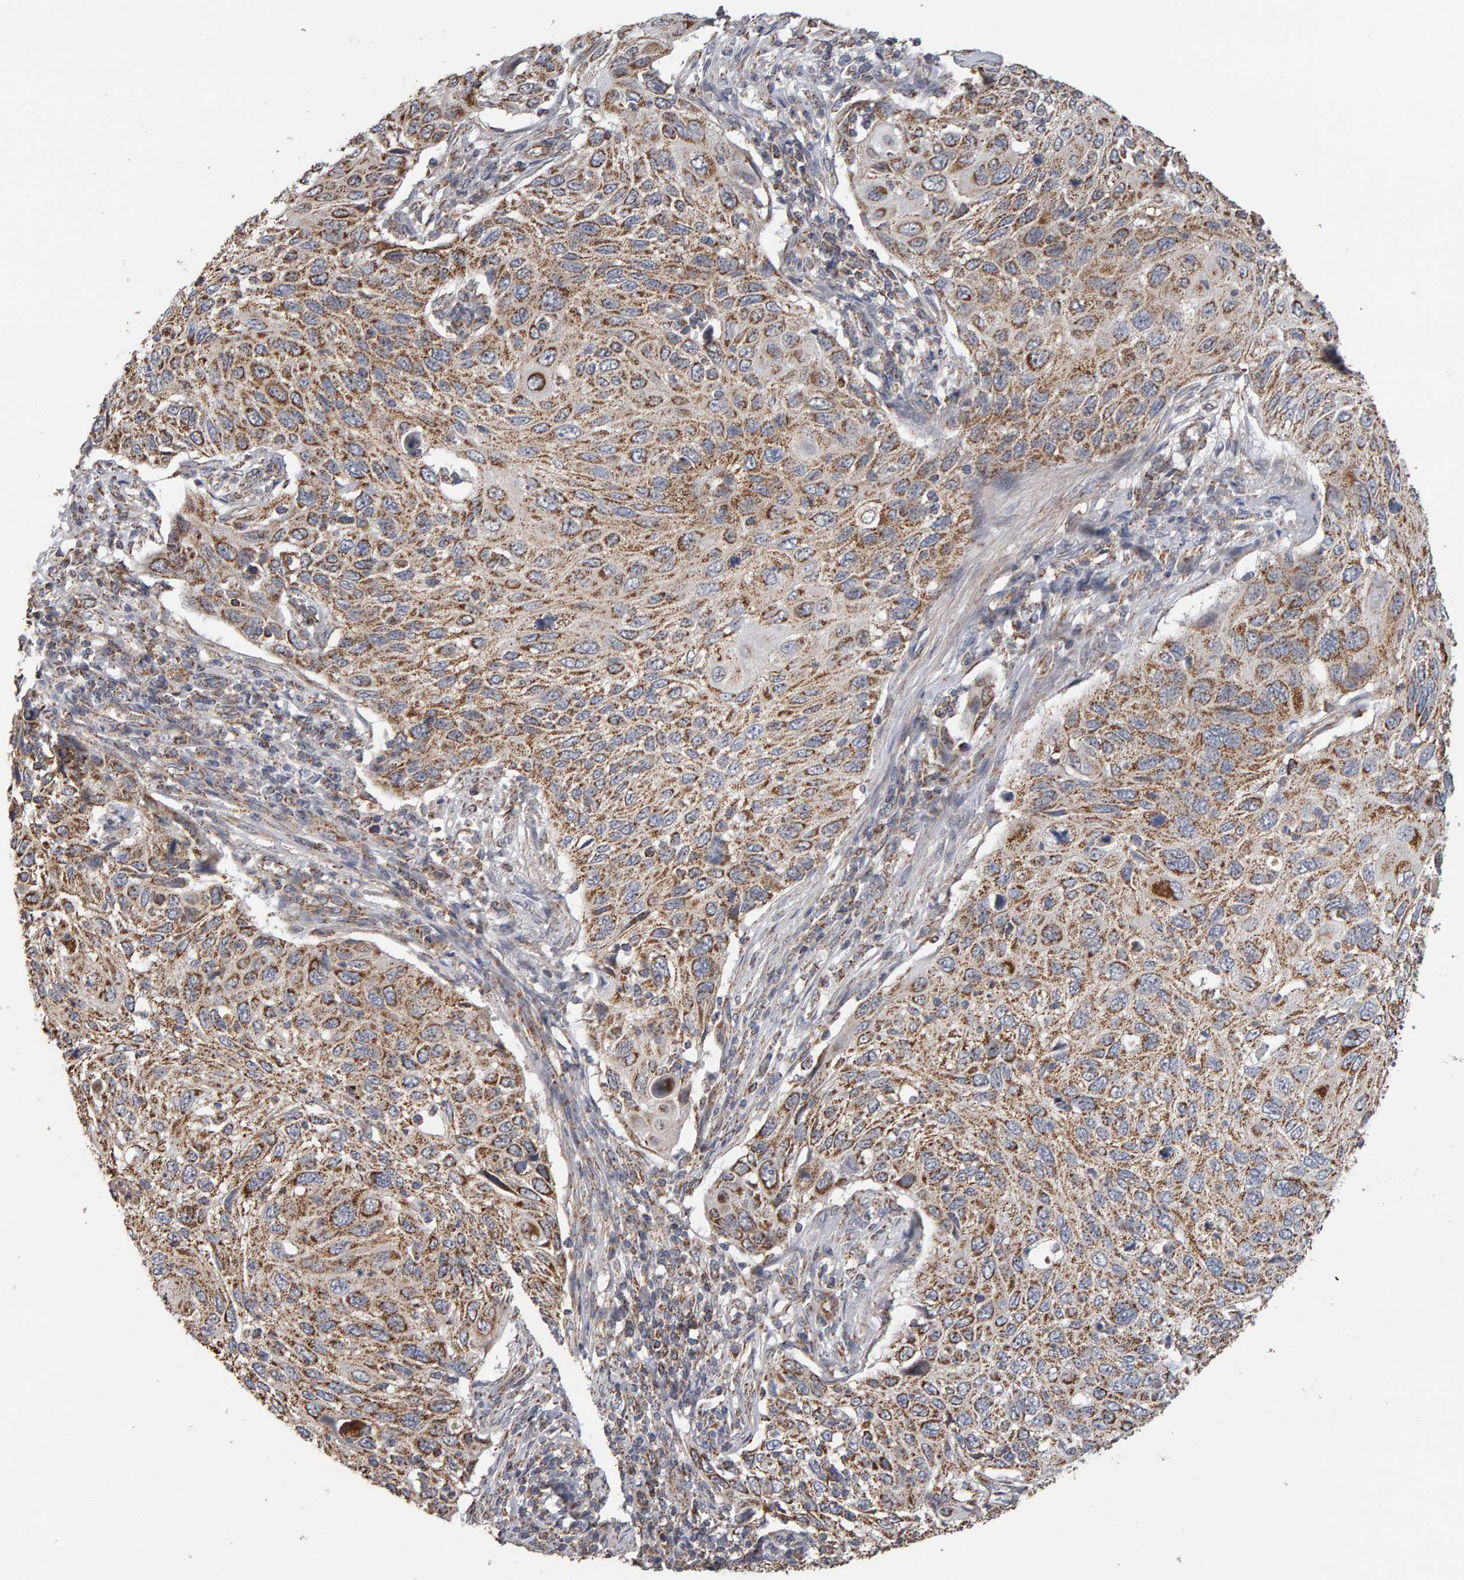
{"staining": {"intensity": "moderate", "quantity": ">75%", "location": "cytoplasmic/membranous"}, "tissue": "cervical cancer", "cell_type": "Tumor cells", "image_type": "cancer", "snomed": [{"axis": "morphology", "description": "Squamous cell carcinoma, NOS"}, {"axis": "topography", "description": "Cervix"}], "caption": "A high-resolution image shows immunohistochemistry (IHC) staining of cervical cancer, which demonstrates moderate cytoplasmic/membranous staining in about >75% of tumor cells.", "gene": "TOM1L1", "patient": {"sex": "female", "age": 70}}